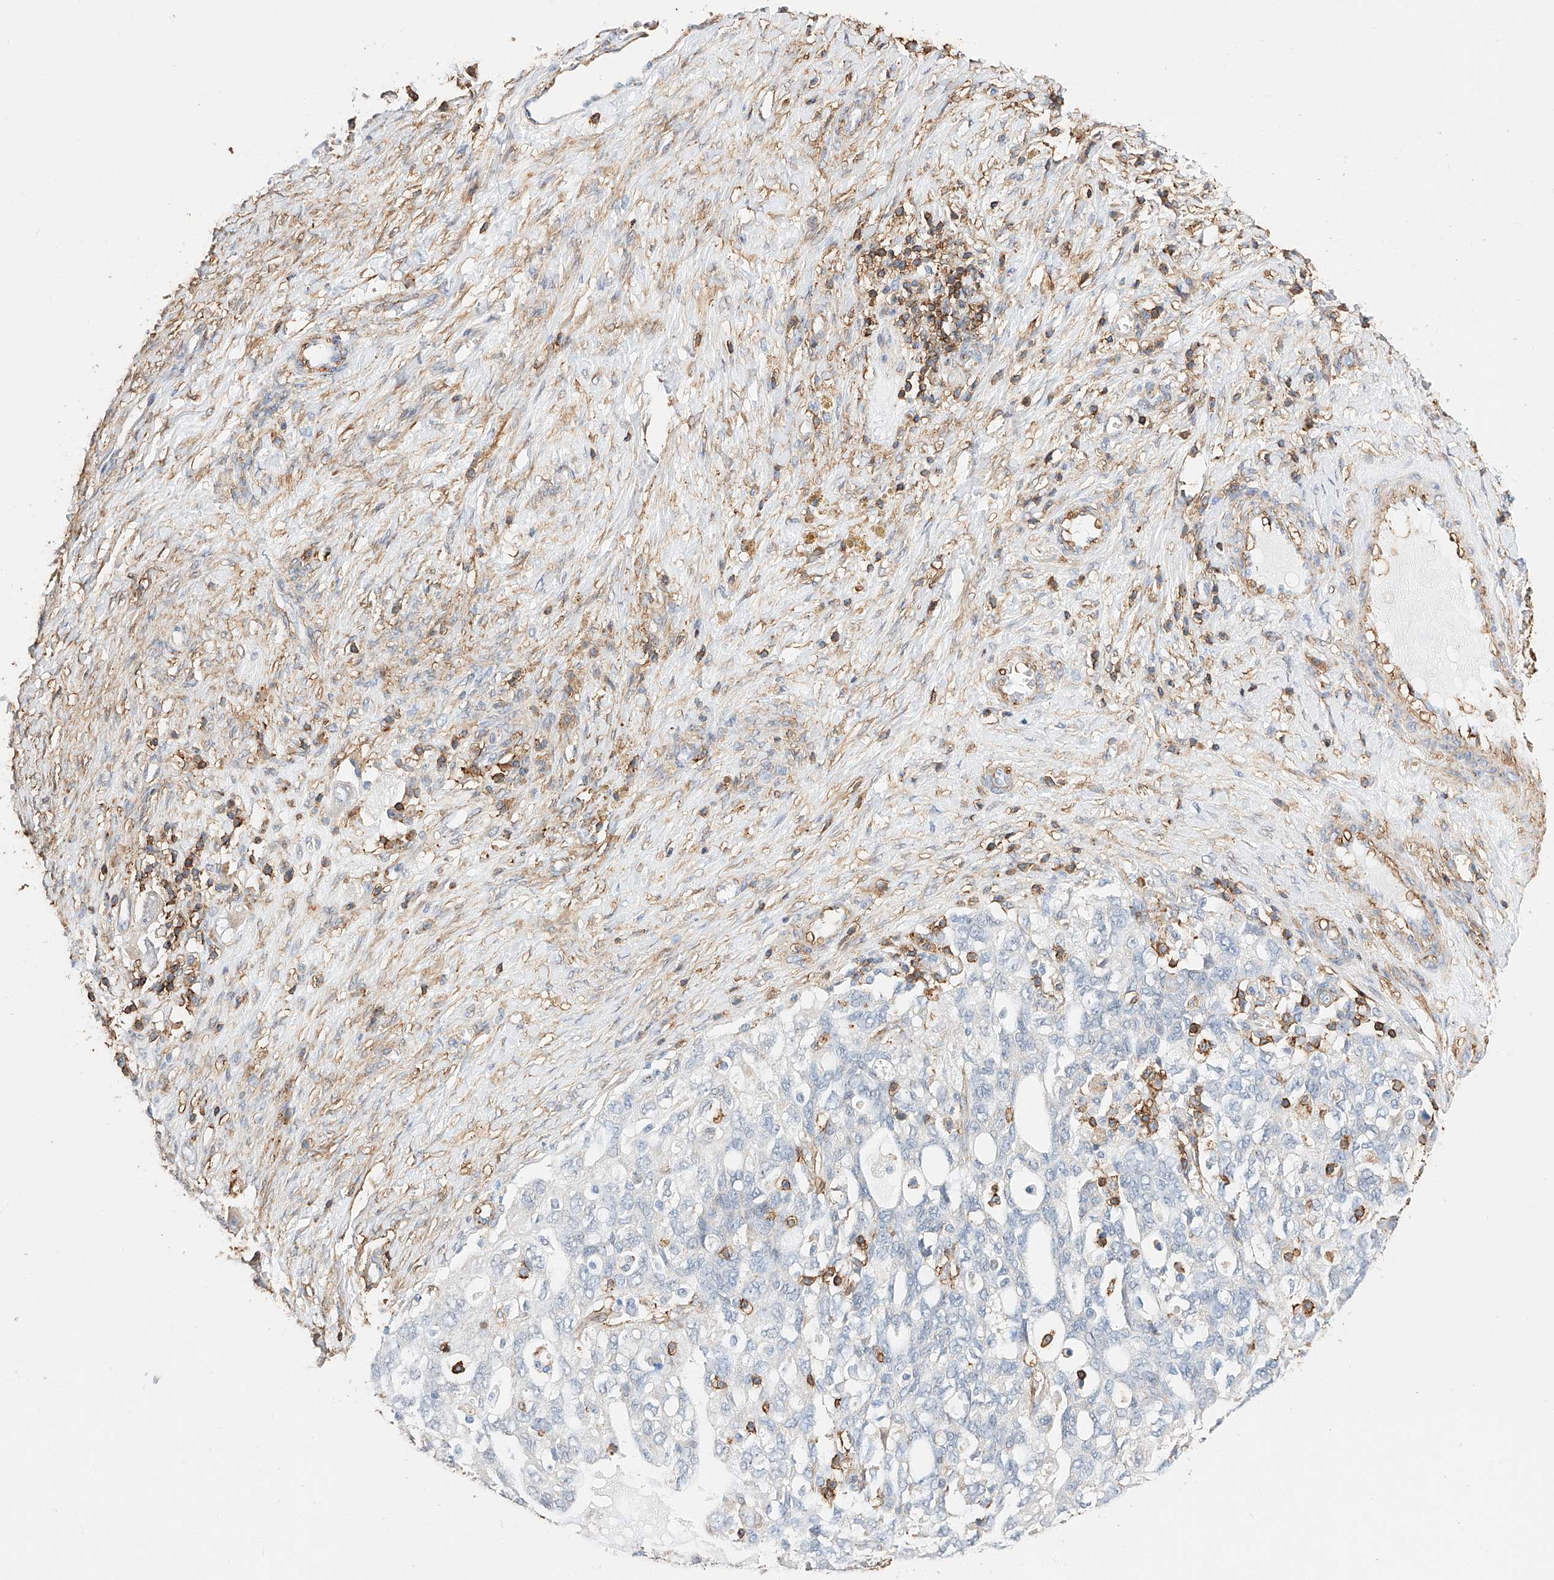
{"staining": {"intensity": "negative", "quantity": "none", "location": "none"}, "tissue": "ovarian cancer", "cell_type": "Tumor cells", "image_type": "cancer", "snomed": [{"axis": "morphology", "description": "Carcinoma, NOS"}, {"axis": "morphology", "description": "Cystadenocarcinoma, serous, NOS"}, {"axis": "topography", "description": "Ovary"}], "caption": "There is no significant staining in tumor cells of ovarian serous cystadenocarcinoma.", "gene": "WFS1", "patient": {"sex": "female", "age": 69}}